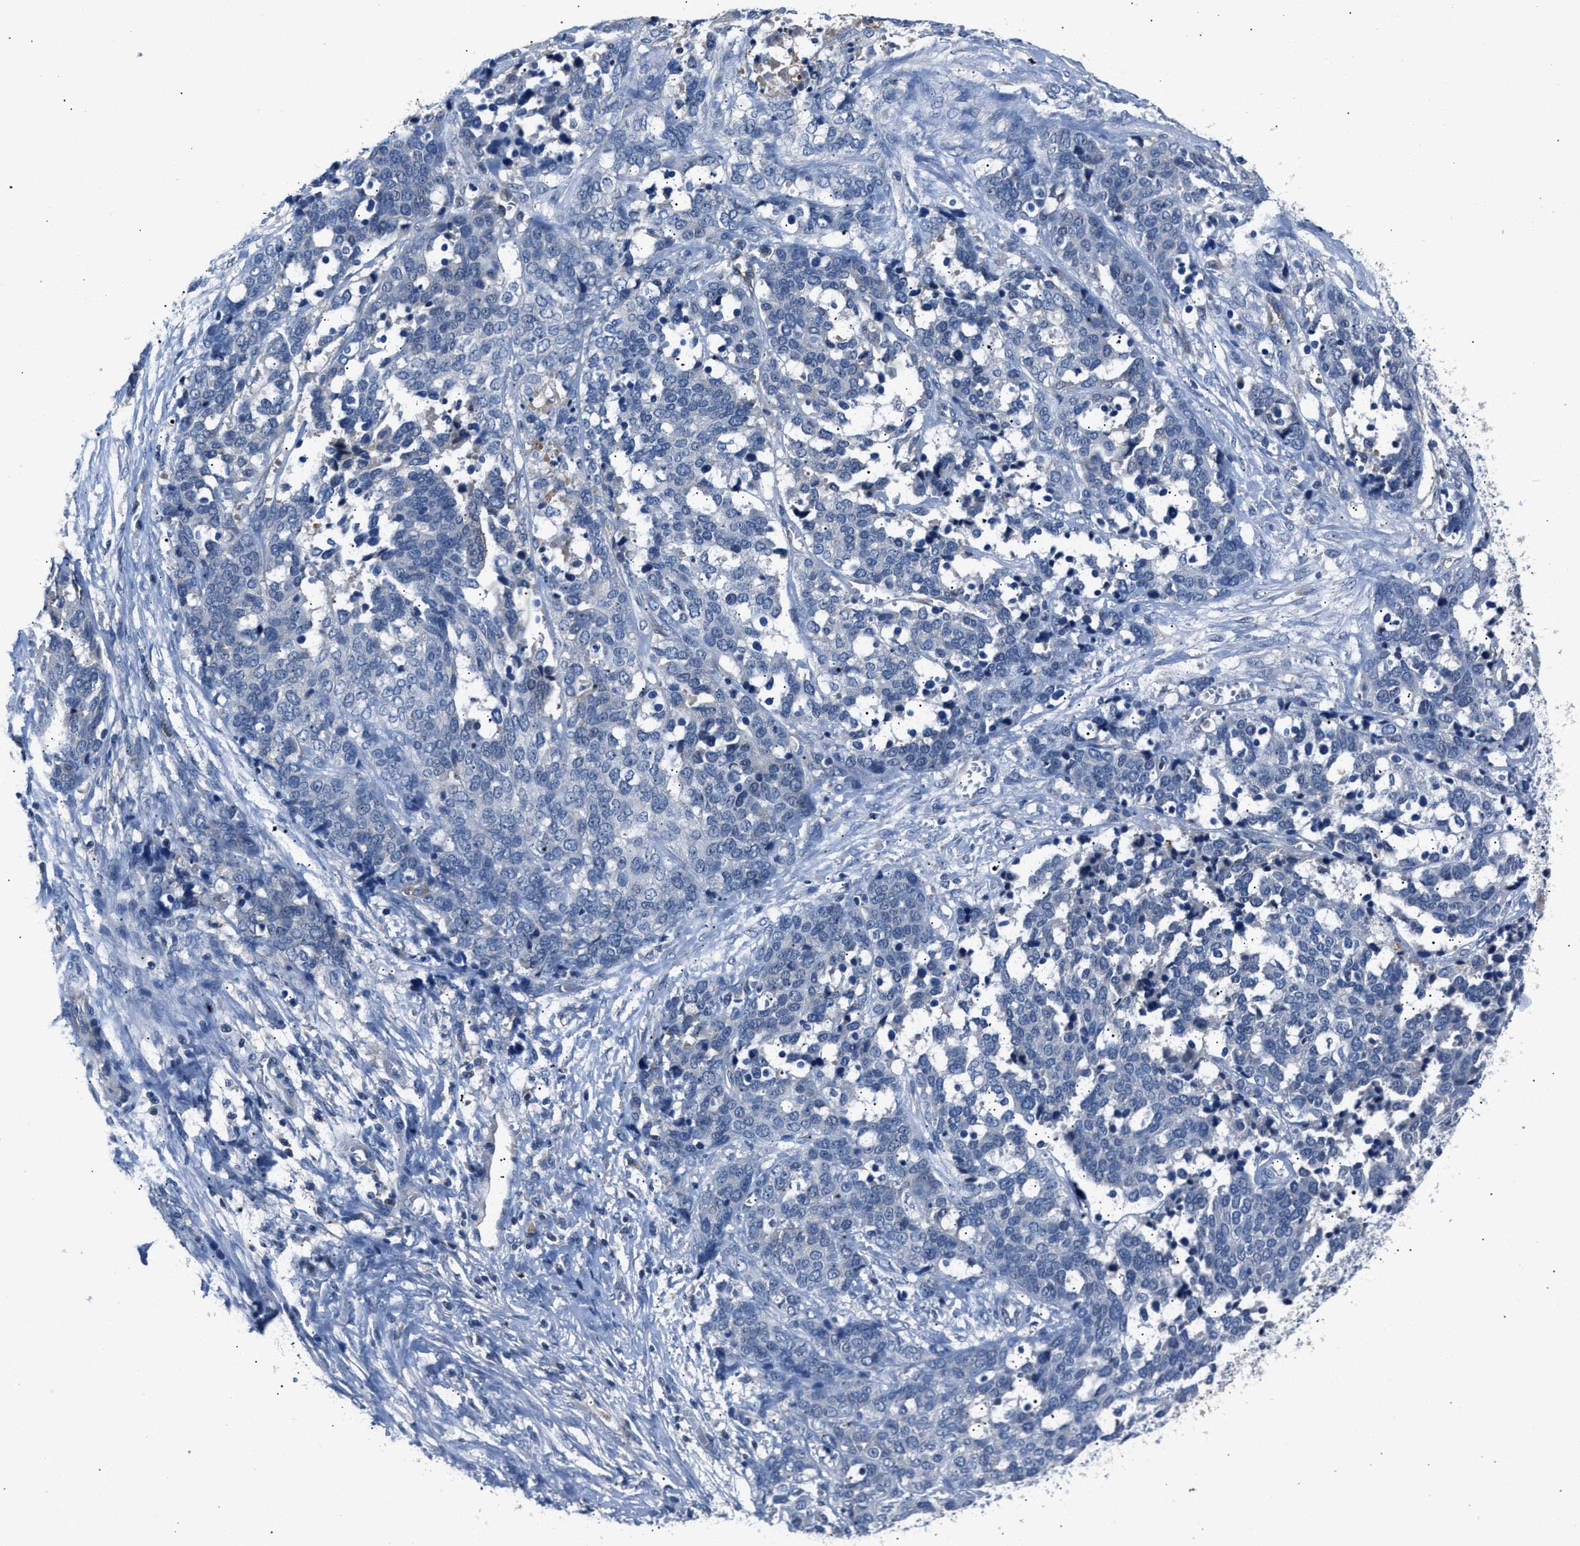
{"staining": {"intensity": "negative", "quantity": "none", "location": "none"}, "tissue": "ovarian cancer", "cell_type": "Tumor cells", "image_type": "cancer", "snomed": [{"axis": "morphology", "description": "Cystadenocarcinoma, serous, NOS"}, {"axis": "topography", "description": "Ovary"}], "caption": "IHC image of neoplastic tissue: ovarian serous cystadenocarcinoma stained with DAB (3,3'-diaminobenzidine) demonstrates no significant protein positivity in tumor cells.", "gene": "DNAAF5", "patient": {"sex": "female", "age": 44}}